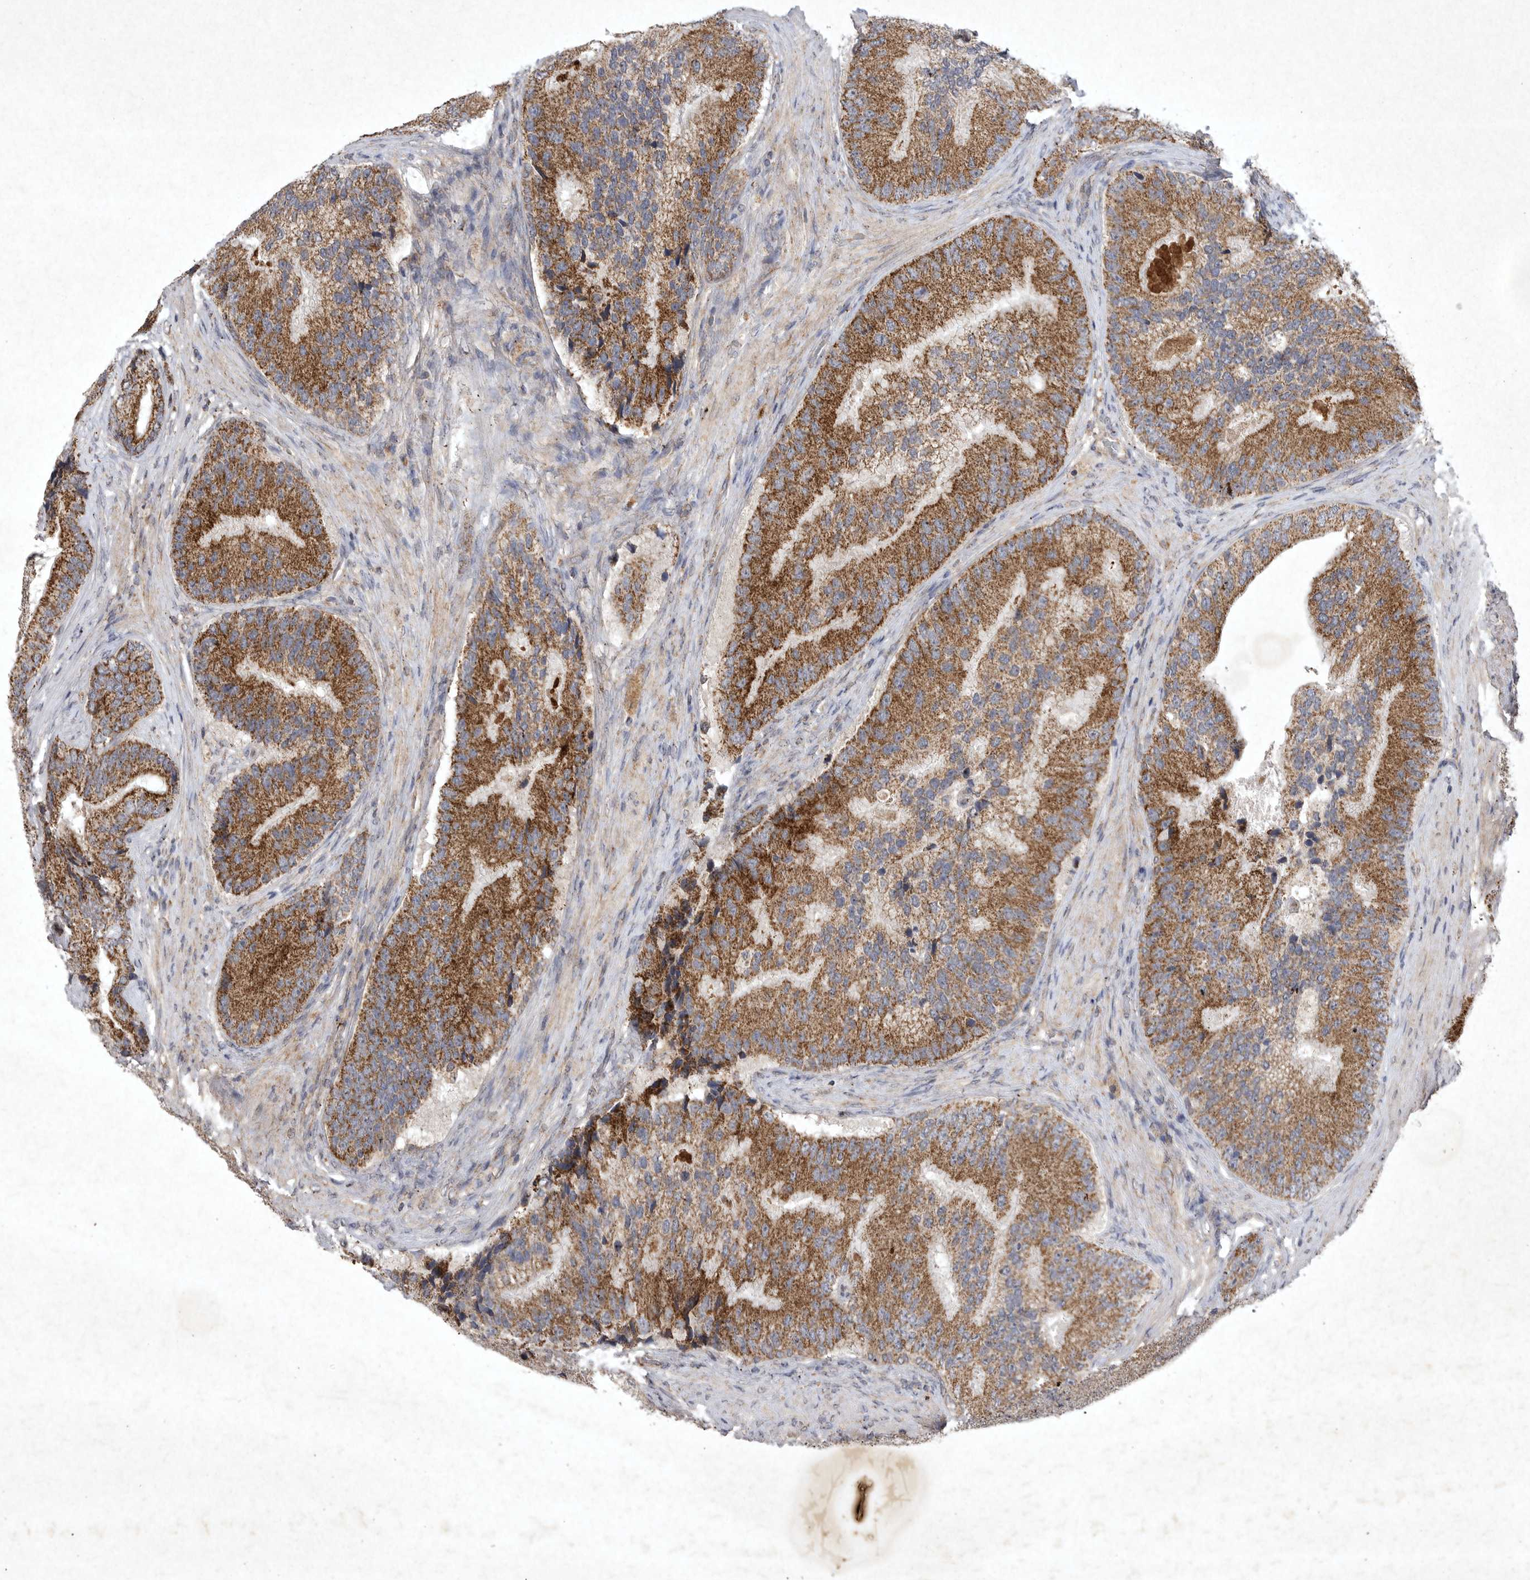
{"staining": {"intensity": "strong", "quantity": ">75%", "location": "cytoplasmic/membranous"}, "tissue": "prostate cancer", "cell_type": "Tumor cells", "image_type": "cancer", "snomed": [{"axis": "morphology", "description": "Adenocarcinoma, High grade"}, {"axis": "topography", "description": "Prostate"}], "caption": "Prostate cancer stained with immunohistochemistry (IHC) exhibits strong cytoplasmic/membranous staining in about >75% of tumor cells. The protein is stained brown, and the nuclei are stained in blue (DAB (3,3'-diaminobenzidine) IHC with brightfield microscopy, high magnification).", "gene": "DDR1", "patient": {"sex": "male", "age": 70}}